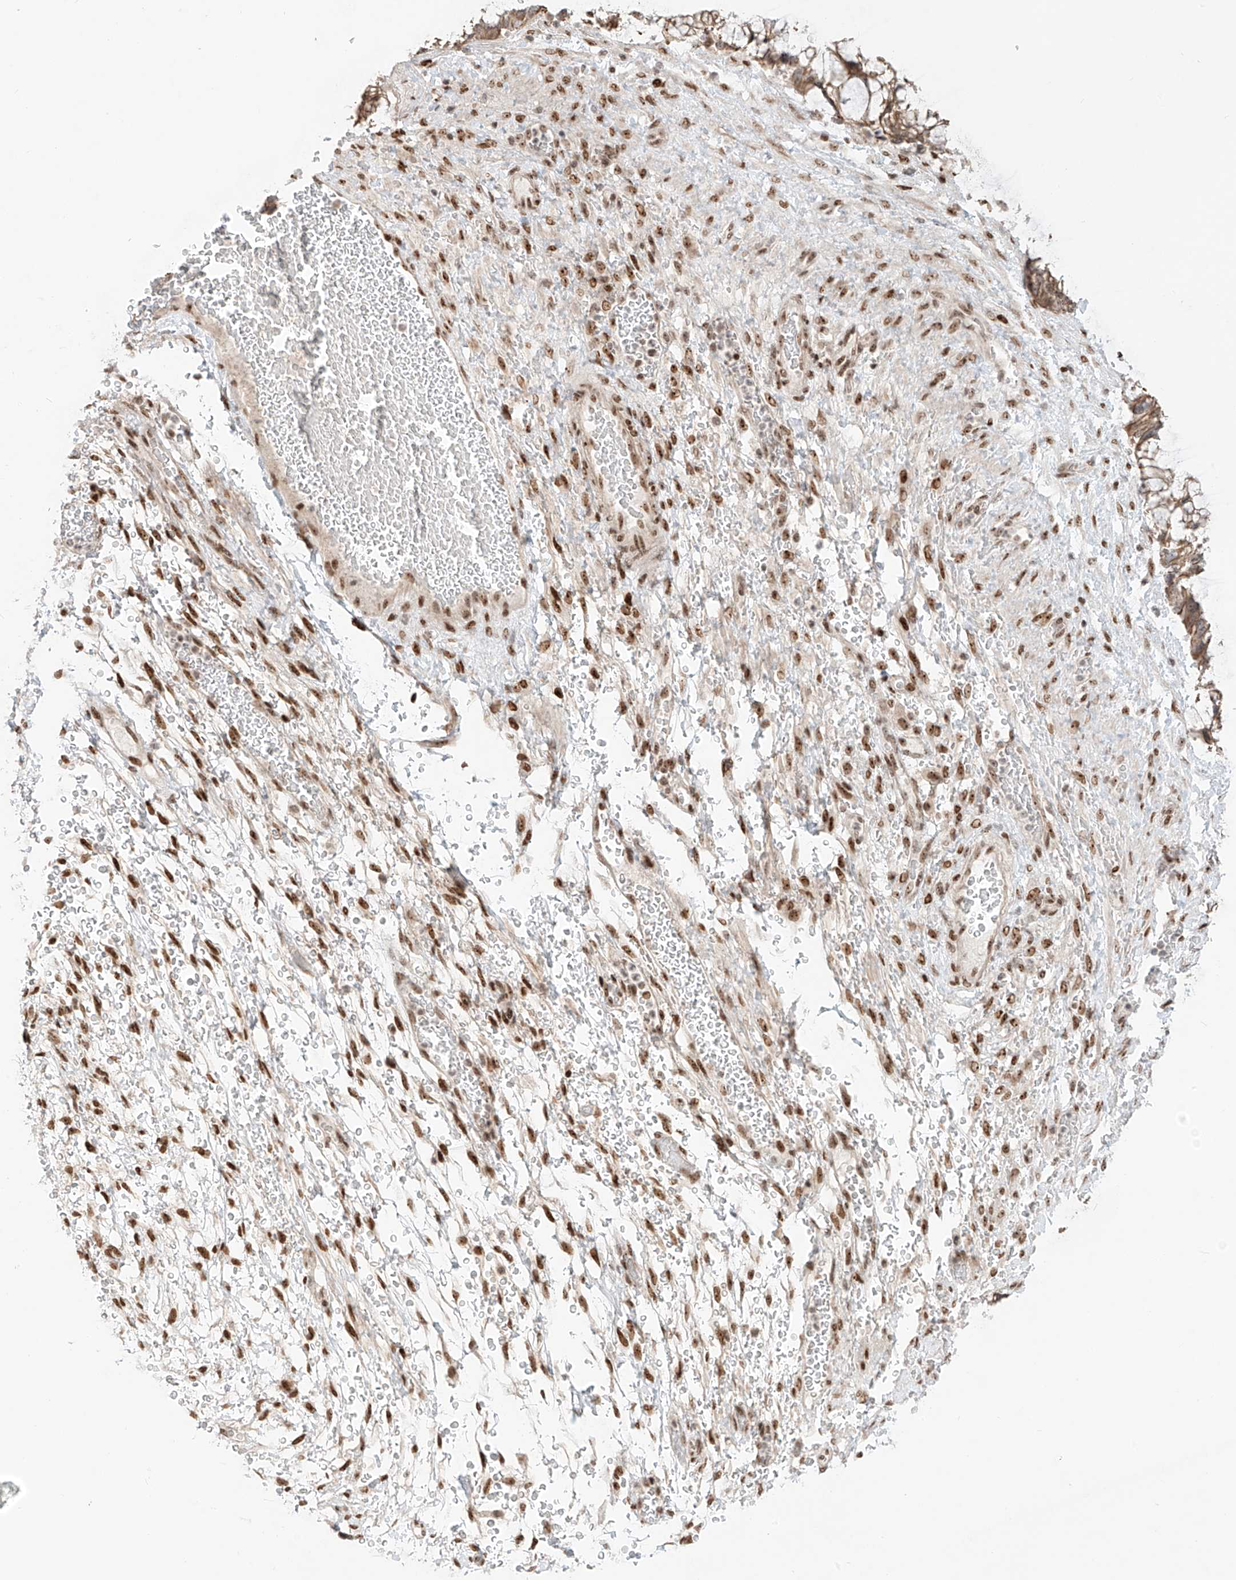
{"staining": {"intensity": "weak", "quantity": ">75%", "location": "cytoplasmic/membranous"}, "tissue": "ovarian cancer", "cell_type": "Tumor cells", "image_type": "cancer", "snomed": [{"axis": "morphology", "description": "Cystadenocarcinoma, mucinous, NOS"}, {"axis": "topography", "description": "Ovary"}], "caption": "This is an image of immunohistochemistry staining of mucinous cystadenocarcinoma (ovarian), which shows weak staining in the cytoplasmic/membranous of tumor cells.", "gene": "ZNF512", "patient": {"sex": "female", "age": 37}}